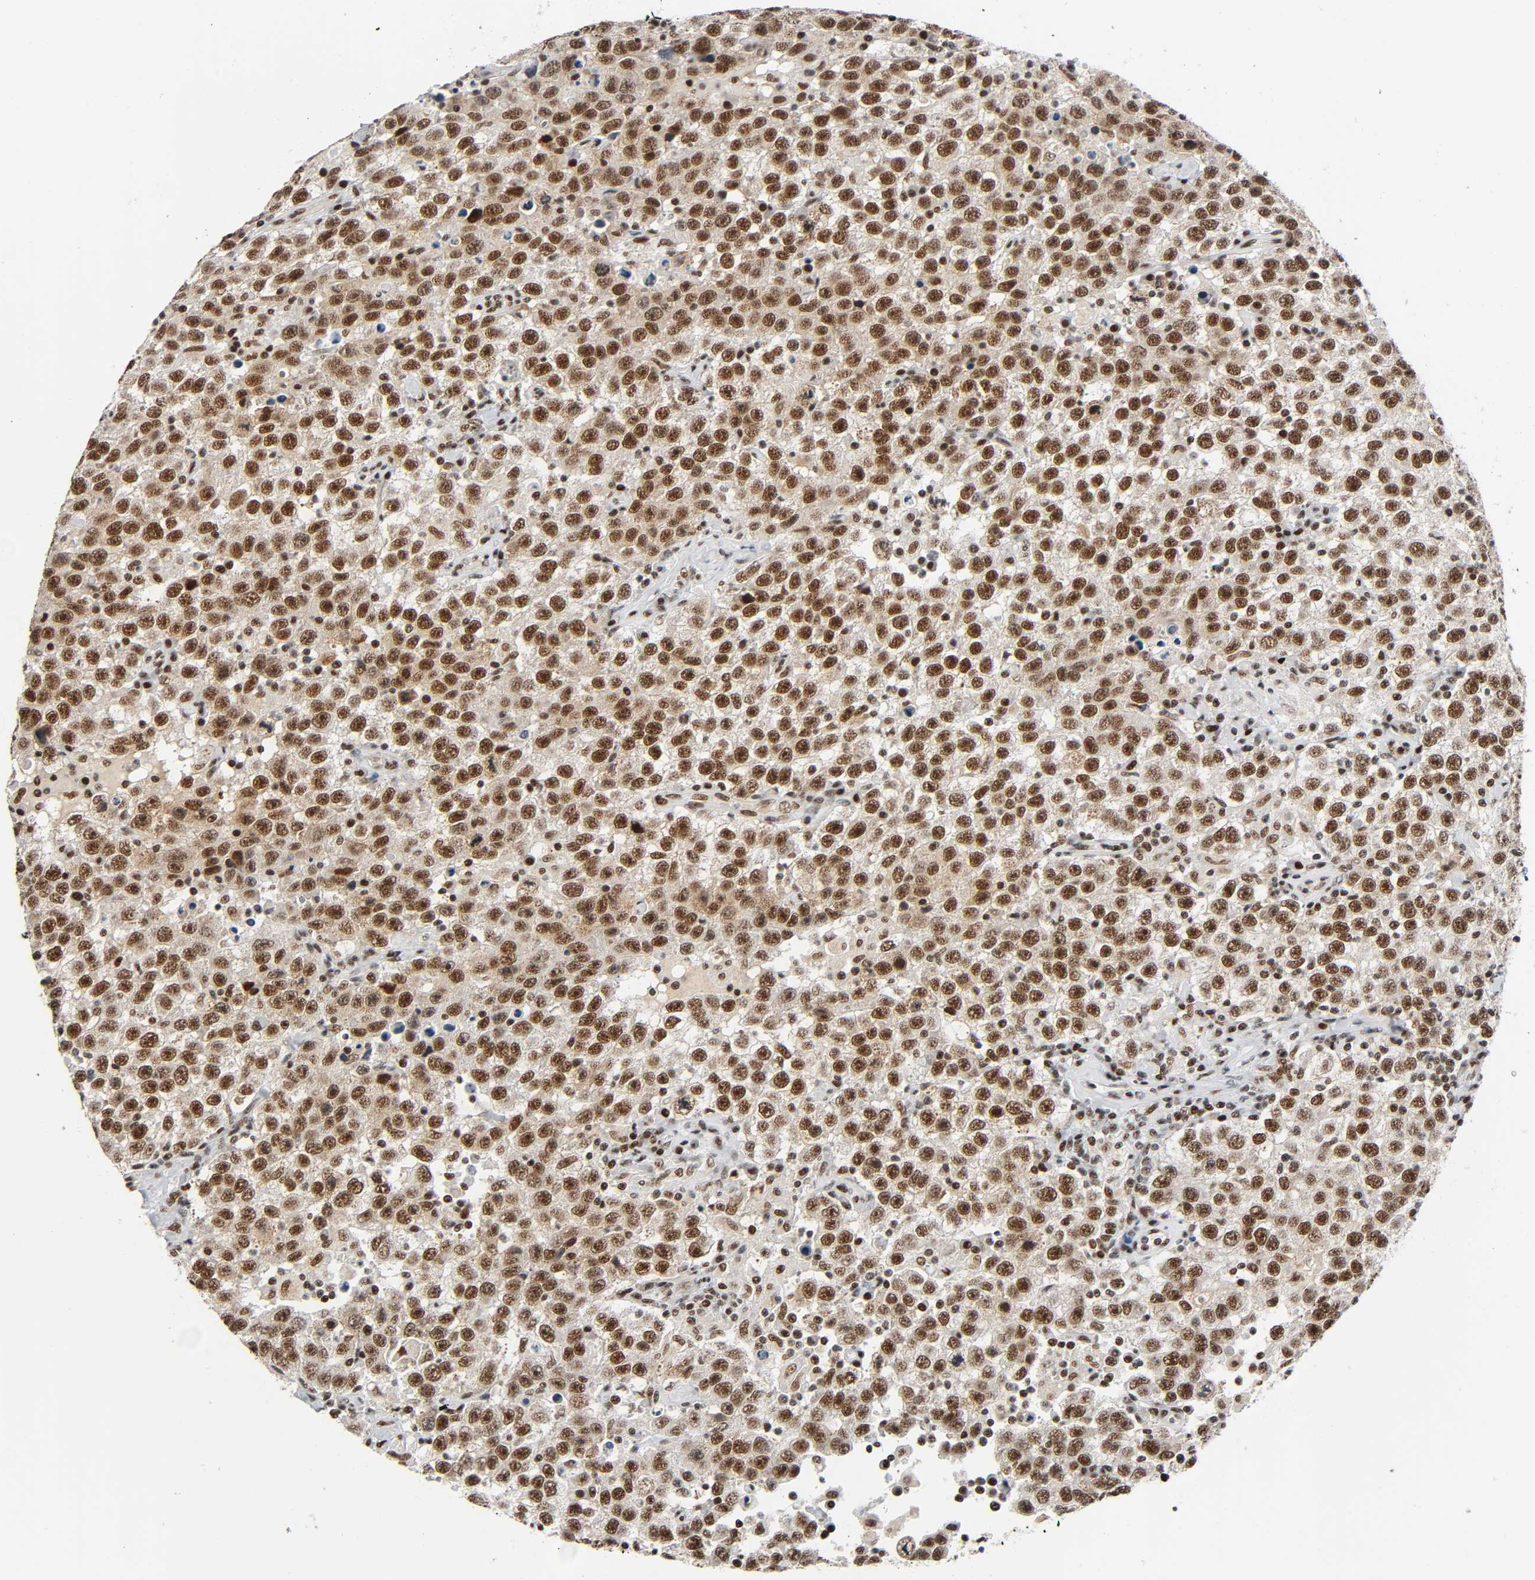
{"staining": {"intensity": "strong", "quantity": ">75%", "location": "nuclear"}, "tissue": "testis cancer", "cell_type": "Tumor cells", "image_type": "cancer", "snomed": [{"axis": "morphology", "description": "Seminoma, NOS"}, {"axis": "topography", "description": "Testis"}], "caption": "IHC of testis cancer exhibits high levels of strong nuclear staining in approximately >75% of tumor cells.", "gene": "CDK9", "patient": {"sex": "male", "age": 41}}